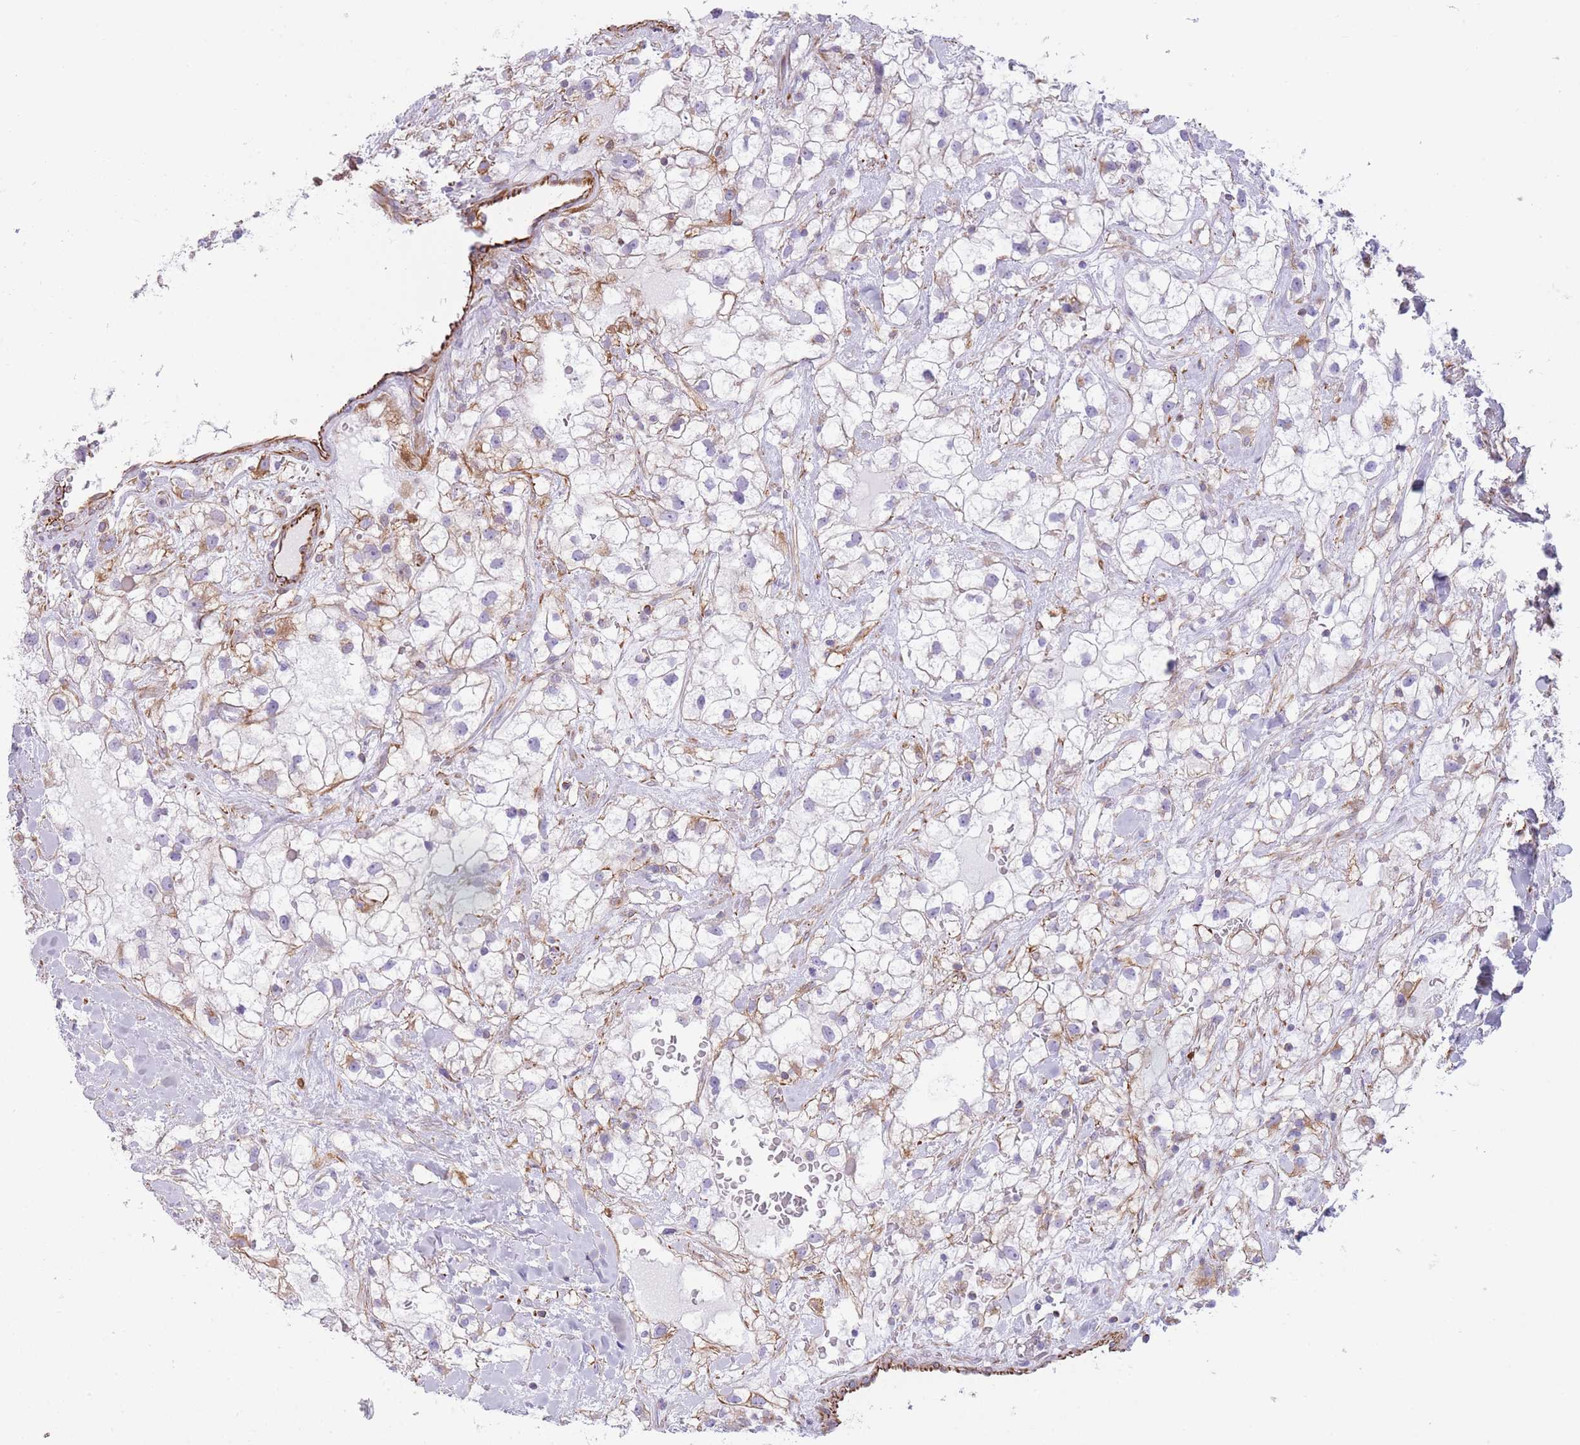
{"staining": {"intensity": "weak", "quantity": "25%-75%", "location": "cytoplasmic/membranous"}, "tissue": "renal cancer", "cell_type": "Tumor cells", "image_type": "cancer", "snomed": [{"axis": "morphology", "description": "Adenocarcinoma, NOS"}, {"axis": "topography", "description": "Kidney"}], "caption": "This is an image of immunohistochemistry (IHC) staining of renal adenocarcinoma, which shows weak staining in the cytoplasmic/membranous of tumor cells.", "gene": "PTCD1", "patient": {"sex": "male", "age": 59}}